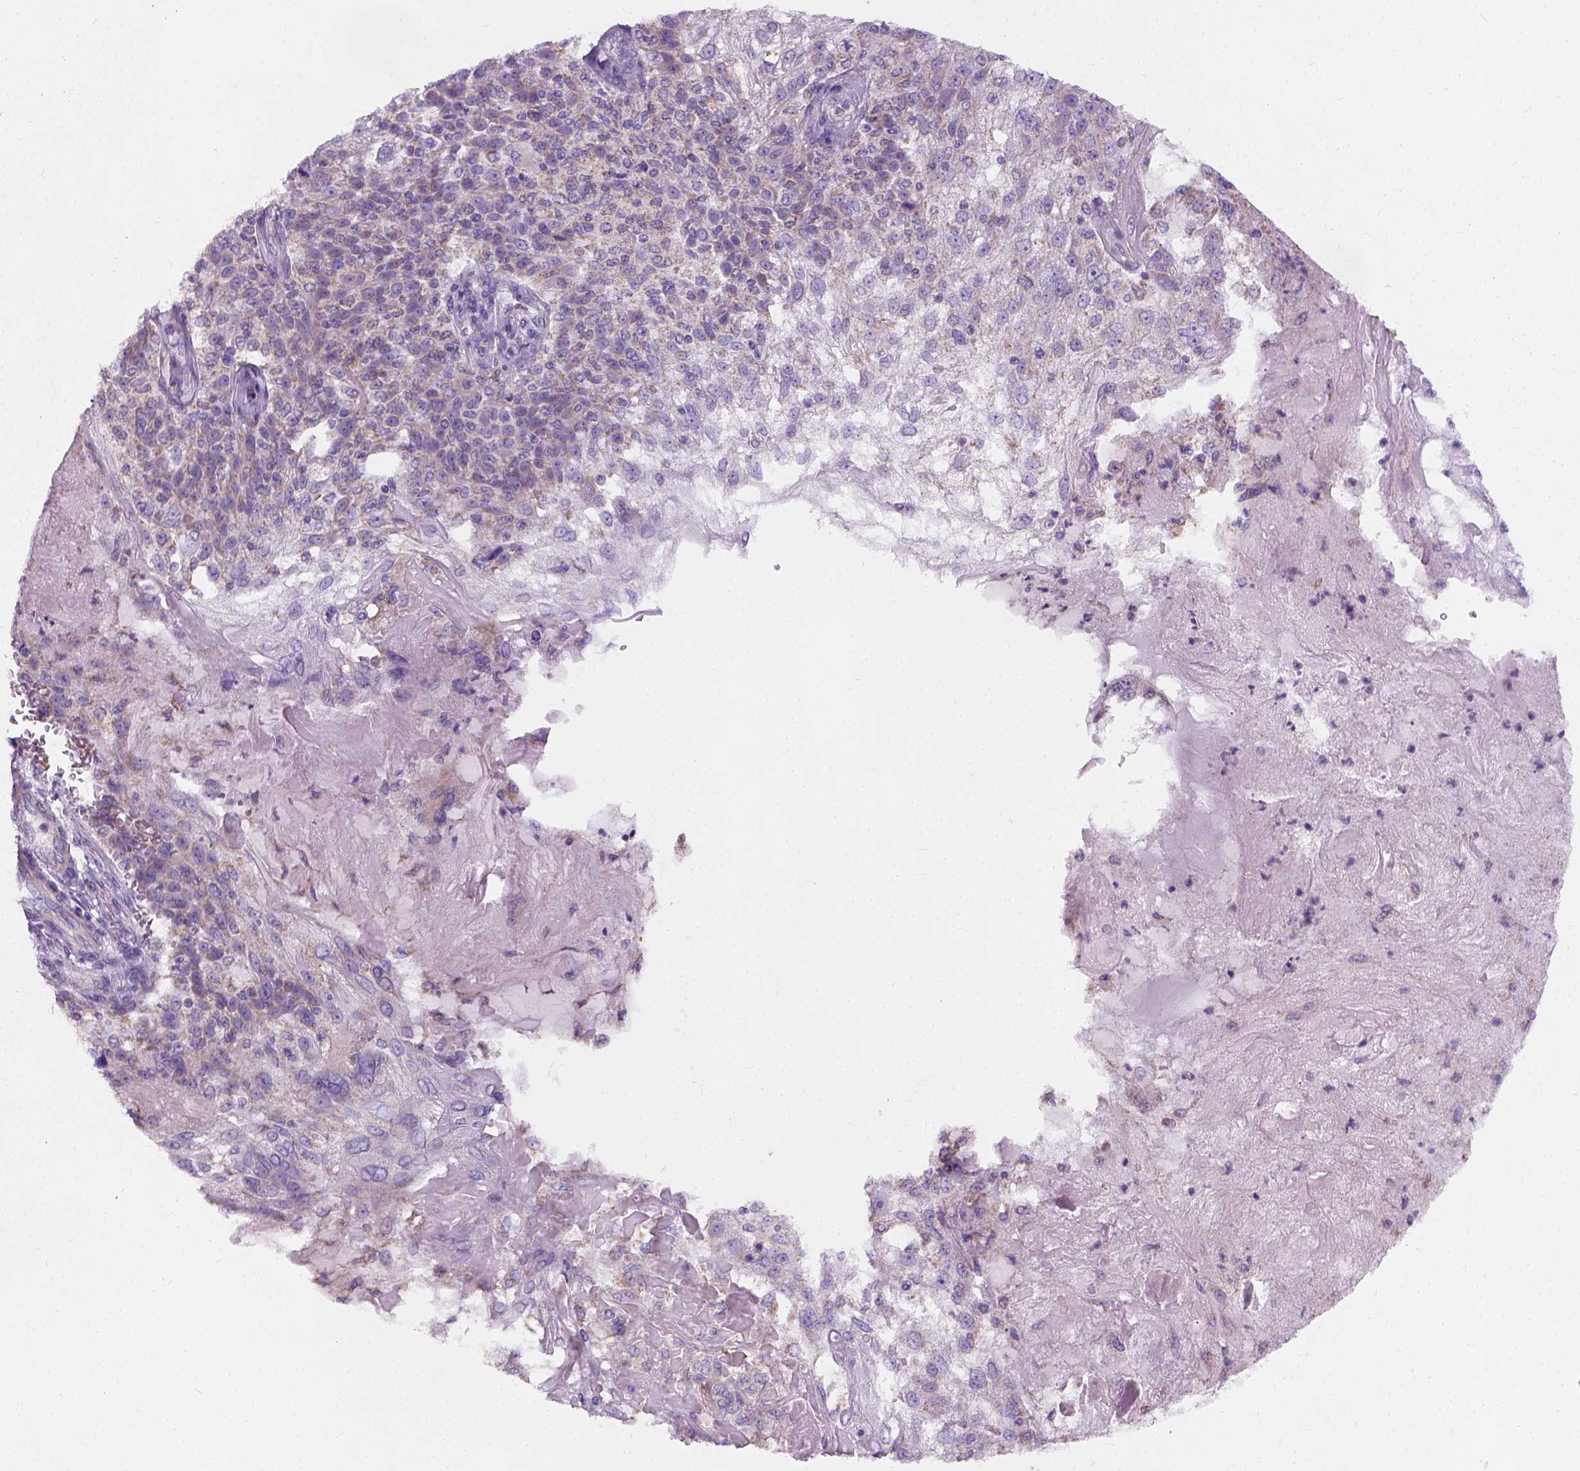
{"staining": {"intensity": "negative", "quantity": "none", "location": "none"}, "tissue": "skin cancer", "cell_type": "Tumor cells", "image_type": "cancer", "snomed": [{"axis": "morphology", "description": "Normal tissue, NOS"}, {"axis": "morphology", "description": "Squamous cell carcinoma, NOS"}, {"axis": "topography", "description": "Skin"}], "caption": "Immunohistochemistry (IHC) photomicrograph of neoplastic tissue: human skin cancer stained with DAB reveals no significant protein staining in tumor cells.", "gene": "CHODL", "patient": {"sex": "female", "age": 83}}